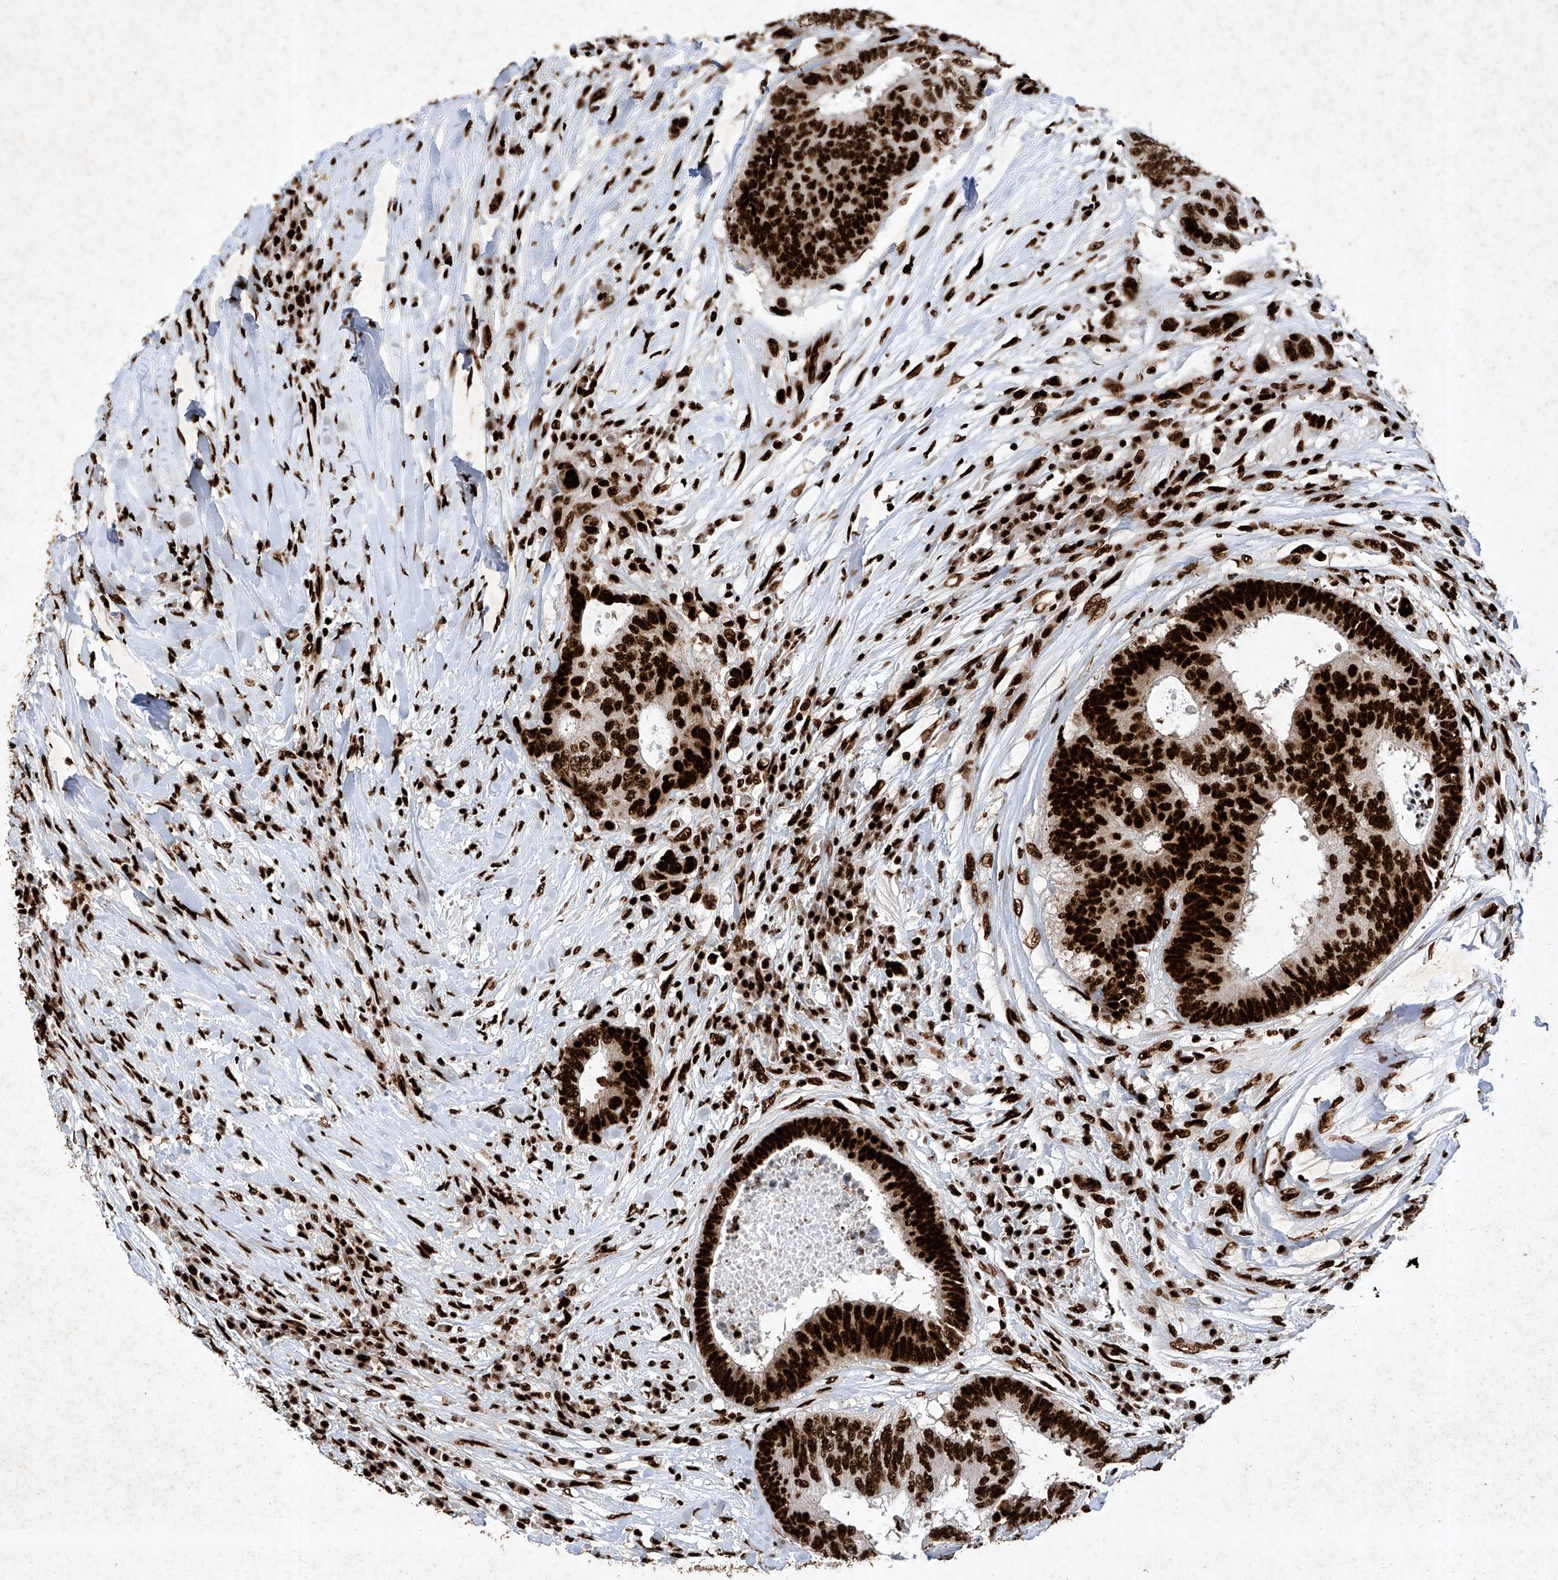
{"staining": {"intensity": "strong", "quantity": ">75%", "location": "nuclear"}, "tissue": "colorectal cancer", "cell_type": "Tumor cells", "image_type": "cancer", "snomed": [{"axis": "morphology", "description": "Adenocarcinoma, NOS"}, {"axis": "topography", "description": "Rectum"}], "caption": "An image of colorectal adenocarcinoma stained for a protein shows strong nuclear brown staining in tumor cells.", "gene": "SRSF6", "patient": {"sex": "male", "age": 72}}